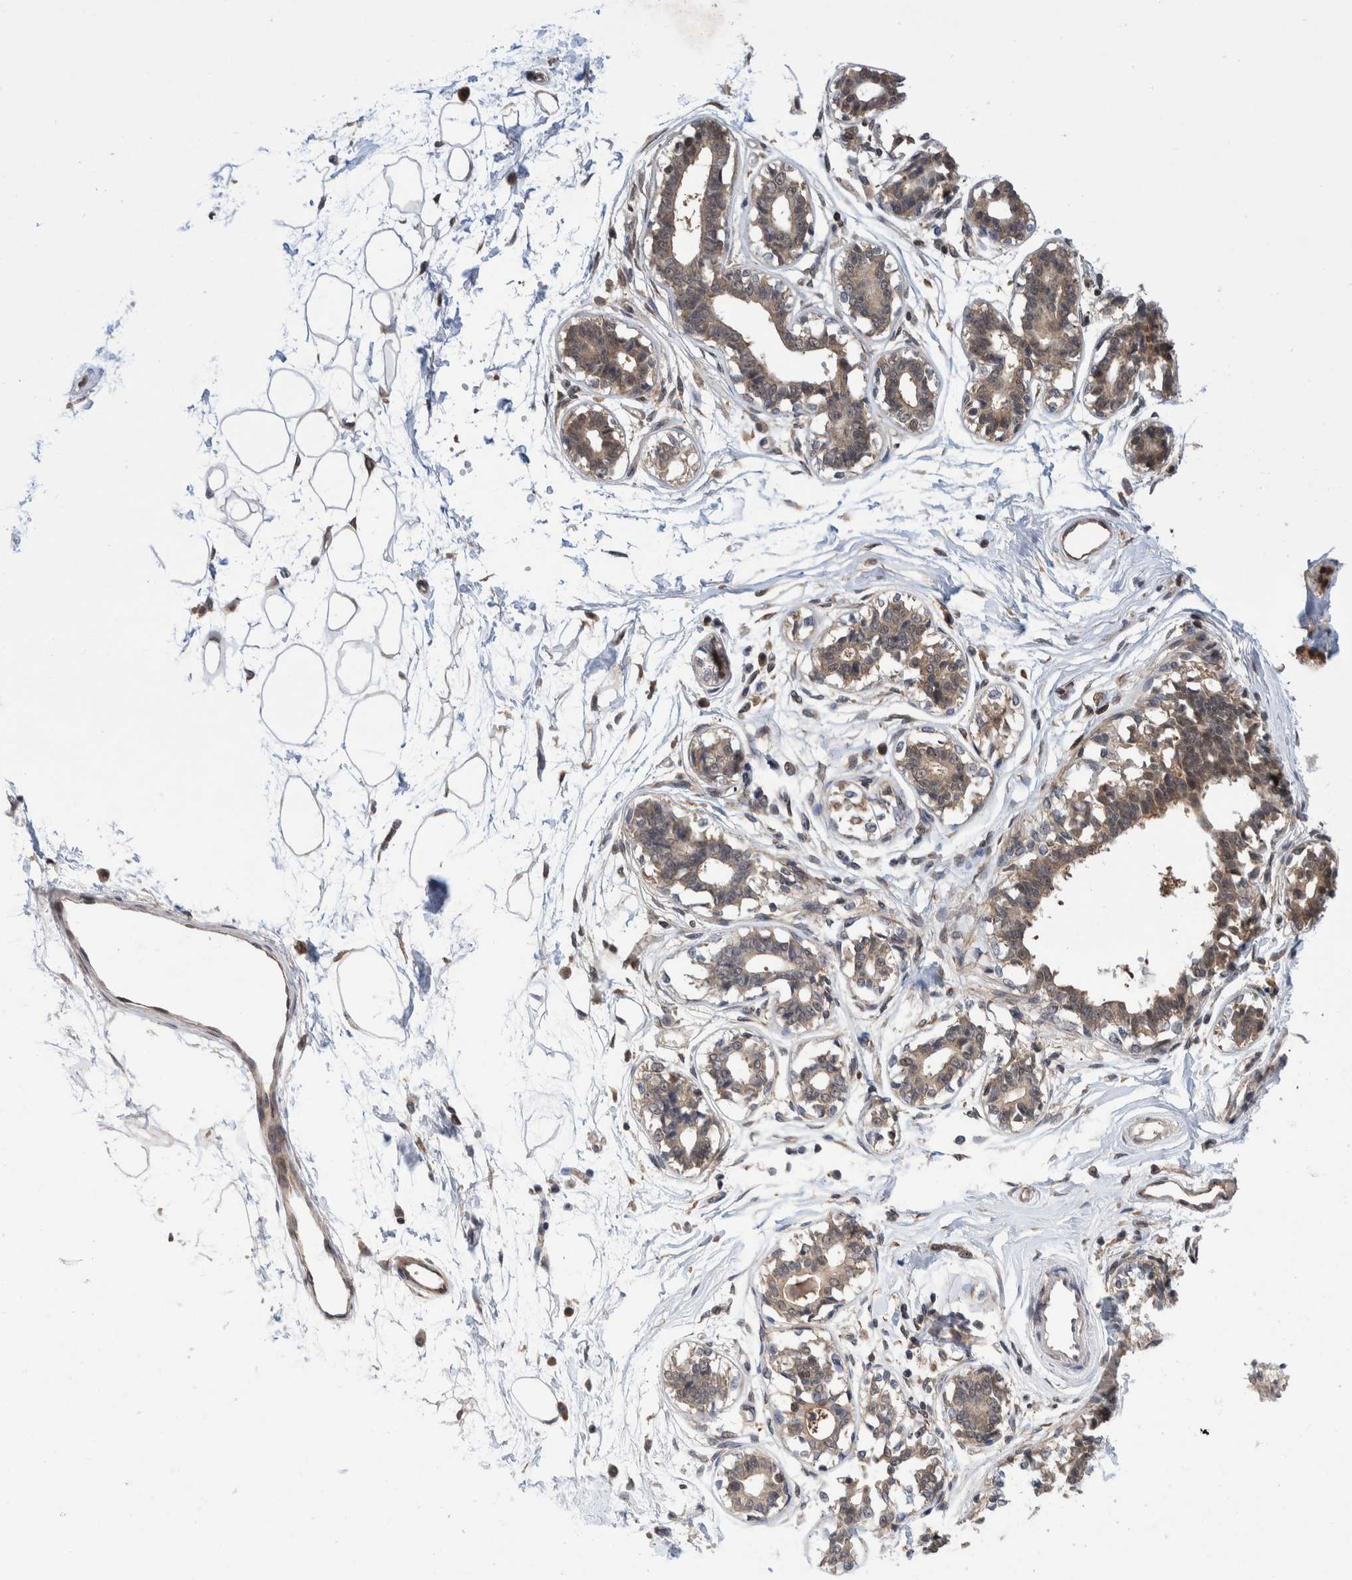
{"staining": {"intensity": "negative", "quantity": "none", "location": "none"}, "tissue": "breast", "cell_type": "Adipocytes", "image_type": "normal", "snomed": [{"axis": "morphology", "description": "Normal tissue, NOS"}, {"axis": "topography", "description": "Breast"}], "caption": "Immunohistochemistry (IHC) histopathology image of benign breast: breast stained with DAB displays no significant protein positivity in adipocytes.", "gene": "PLPBP", "patient": {"sex": "female", "age": 45}}